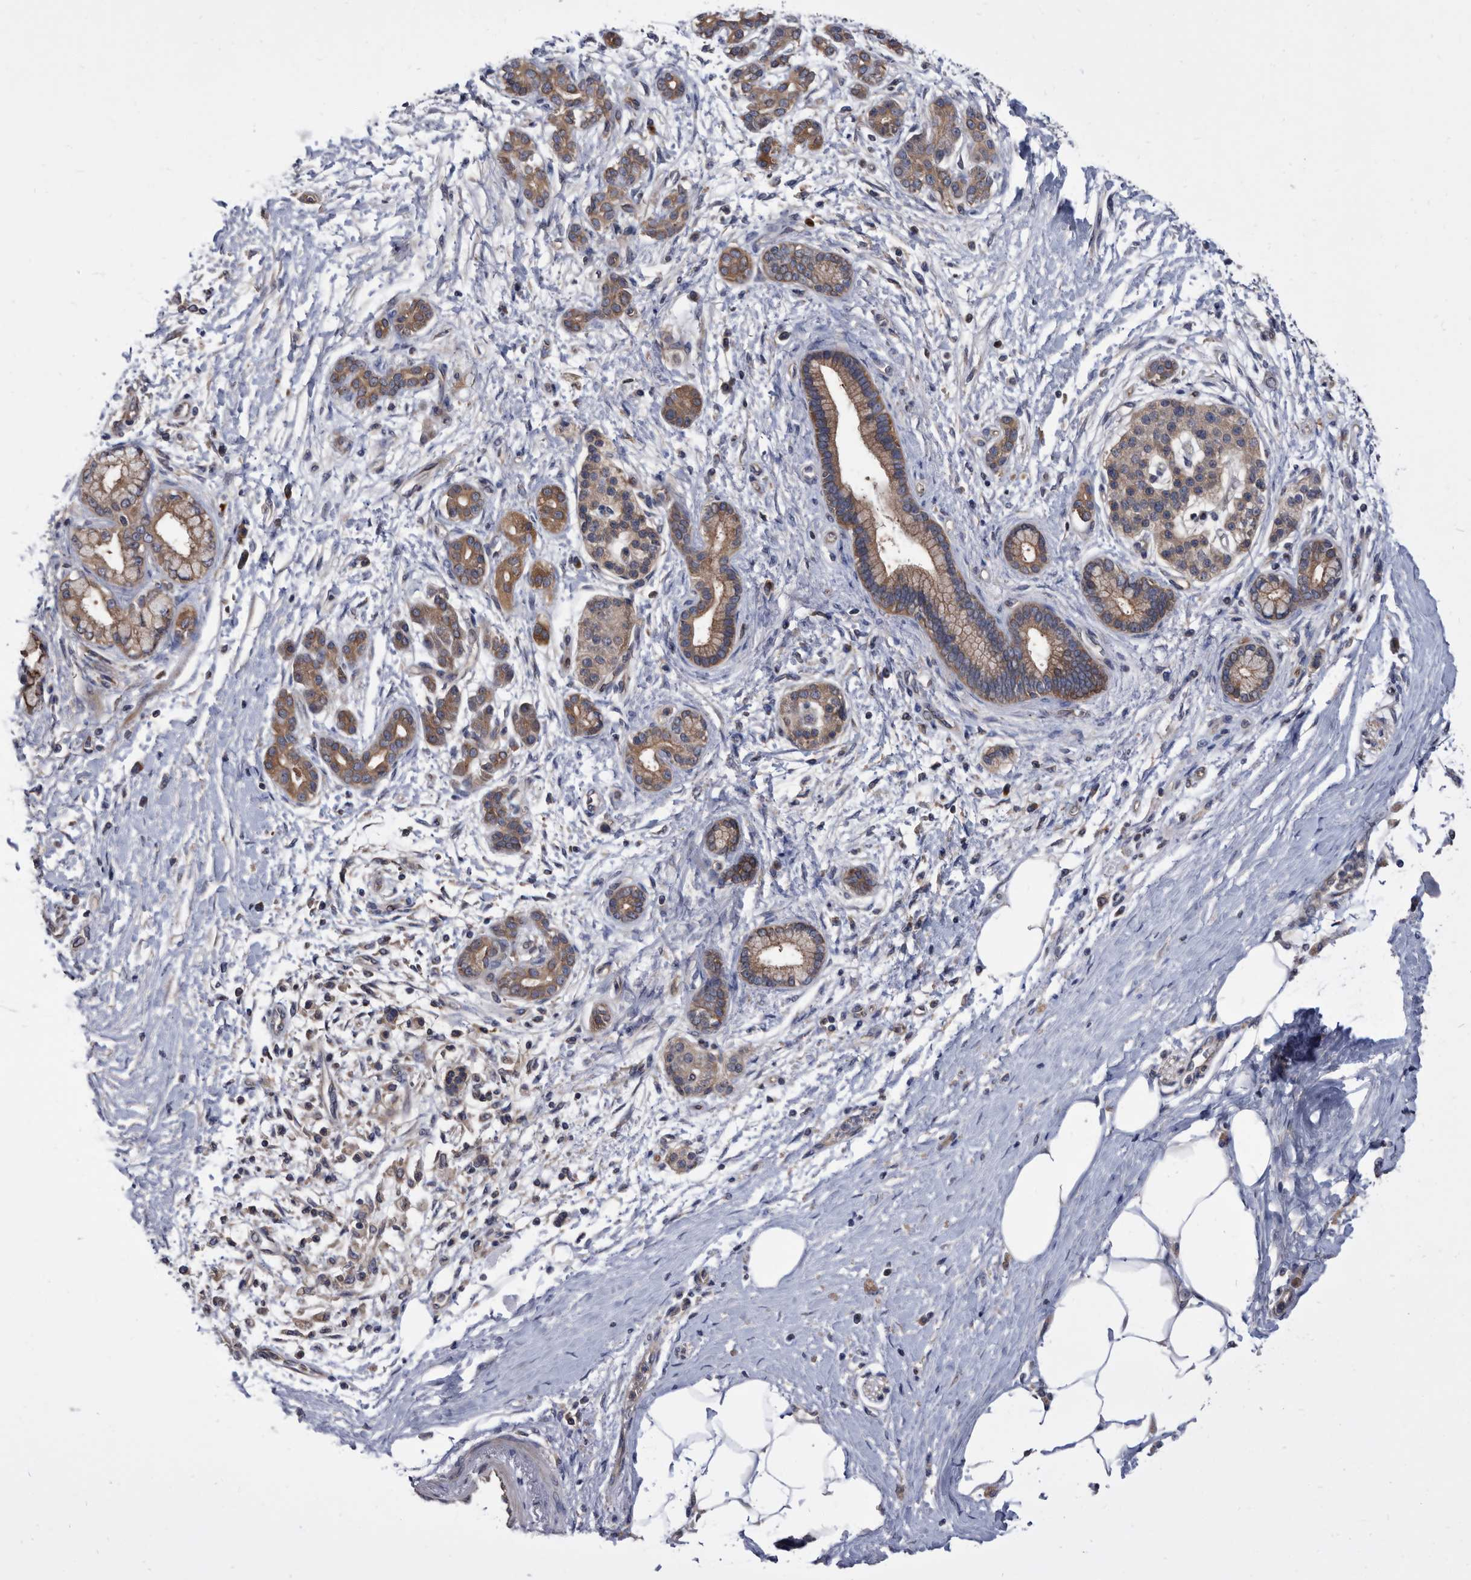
{"staining": {"intensity": "moderate", "quantity": ">75%", "location": "cytoplasmic/membranous"}, "tissue": "pancreatic cancer", "cell_type": "Tumor cells", "image_type": "cancer", "snomed": [{"axis": "morphology", "description": "Adenocarcinoma, NOS"}, {"axis": "topography", "description": "Pancreas"}], "caption": "Pancreatic cancer (adenocarcinoma) was stained to show a protein in brown. There is medium levels of moderate cytoplasmic/membranous staining in about >75% of tumor cells.", "gene": "DTNBP1", "patient": {"sex": "male", "age": 58}}